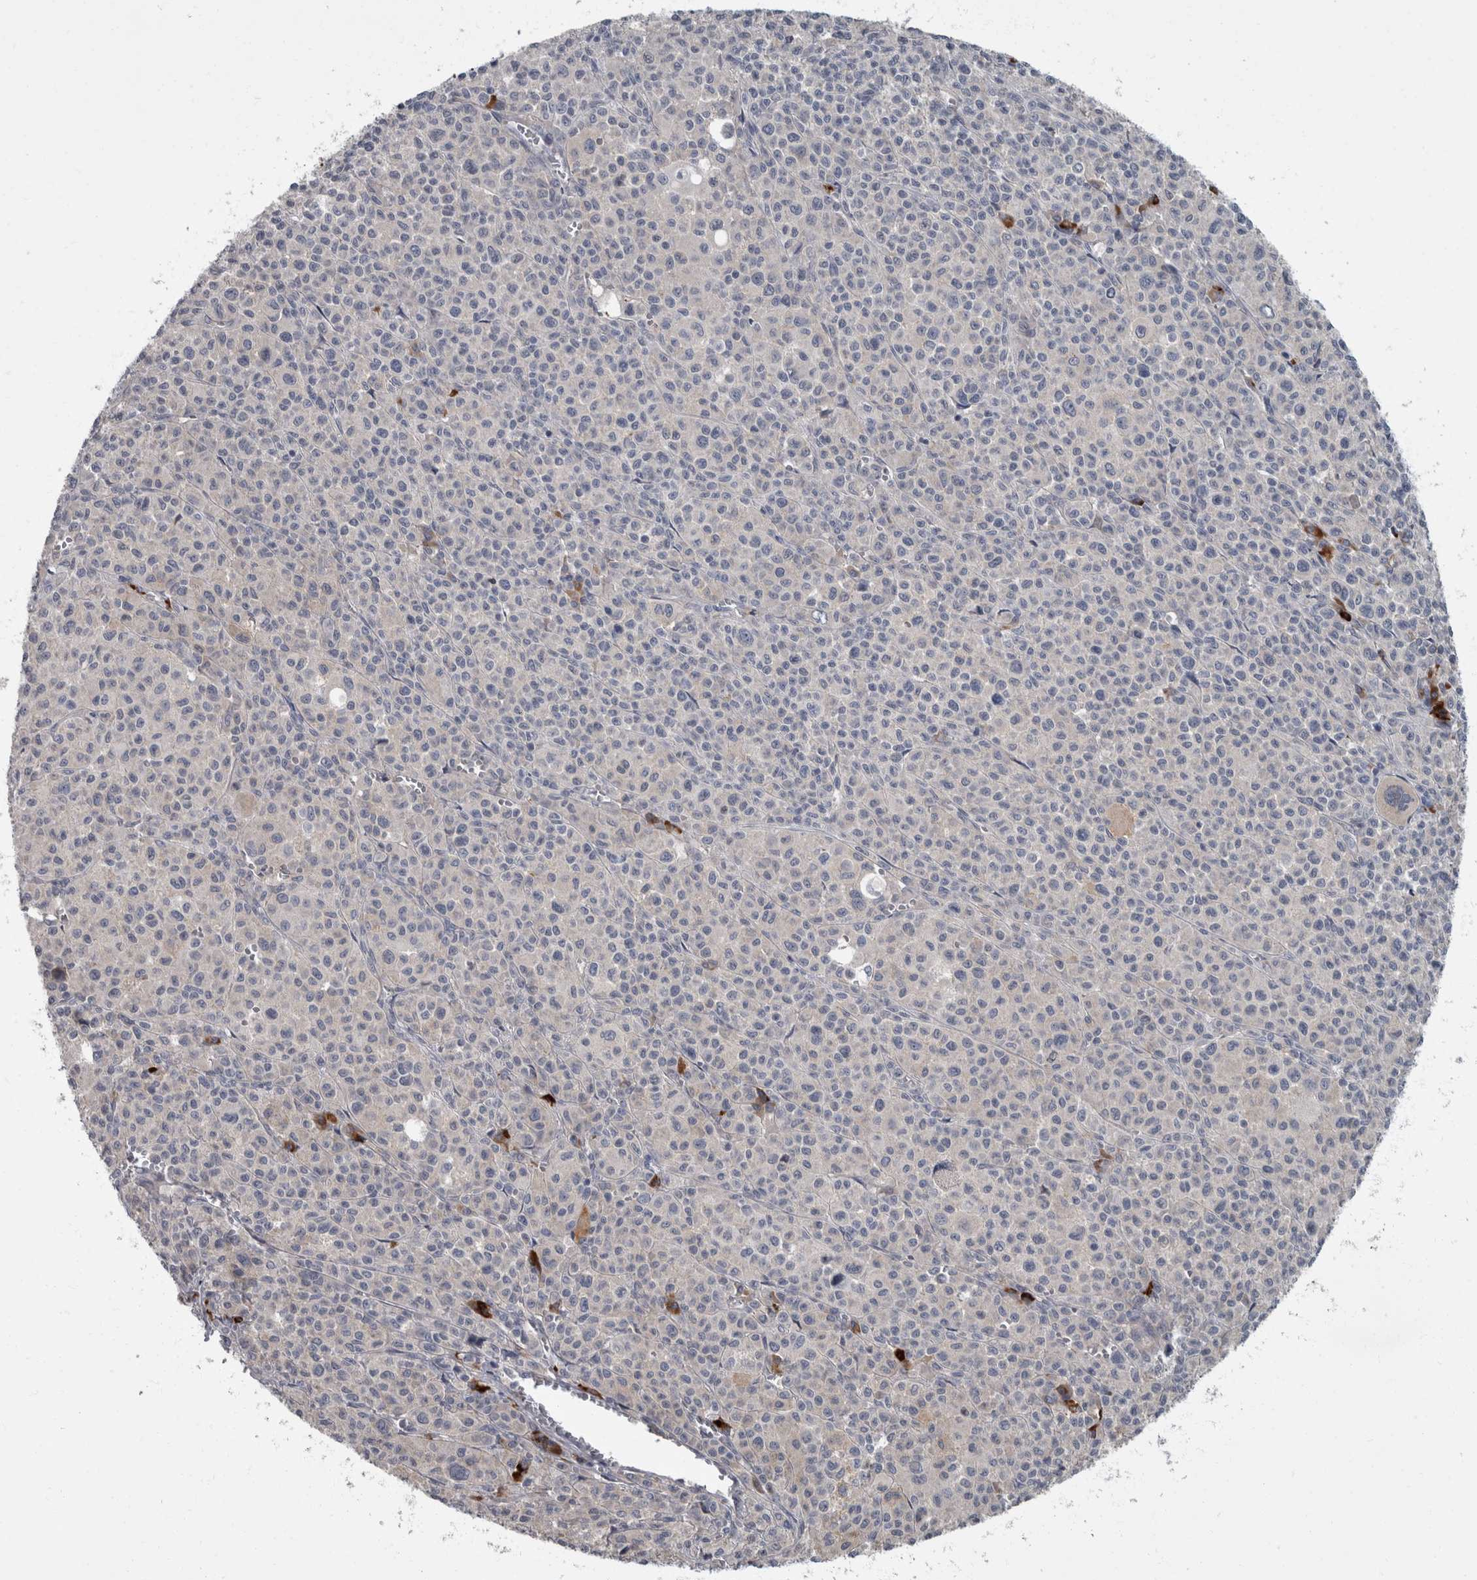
{"staining": {"intensity": "negative", "quantity": "none", "location": "none"}, "tissue": "melanoma", "cell_type": "Tumor cells", "image_type": "cancer", "snomed": [{"axis": "morphology", "description": "Malignant melanoma, Metastatic site"}, {"axis": "topography", "description": "Skin"}], "caption": "The immunohistochemistry image has no significant staining in tumor cells of melanoma tissue. Brightfield microscopy of IHC stained with DAB (3,3'-diaminobenzidine) (brown) and hematoxylin (blue), captured at high magnification.", "gene": "CDC42BPG", "patient": {"sex": "female", "age": 74}}